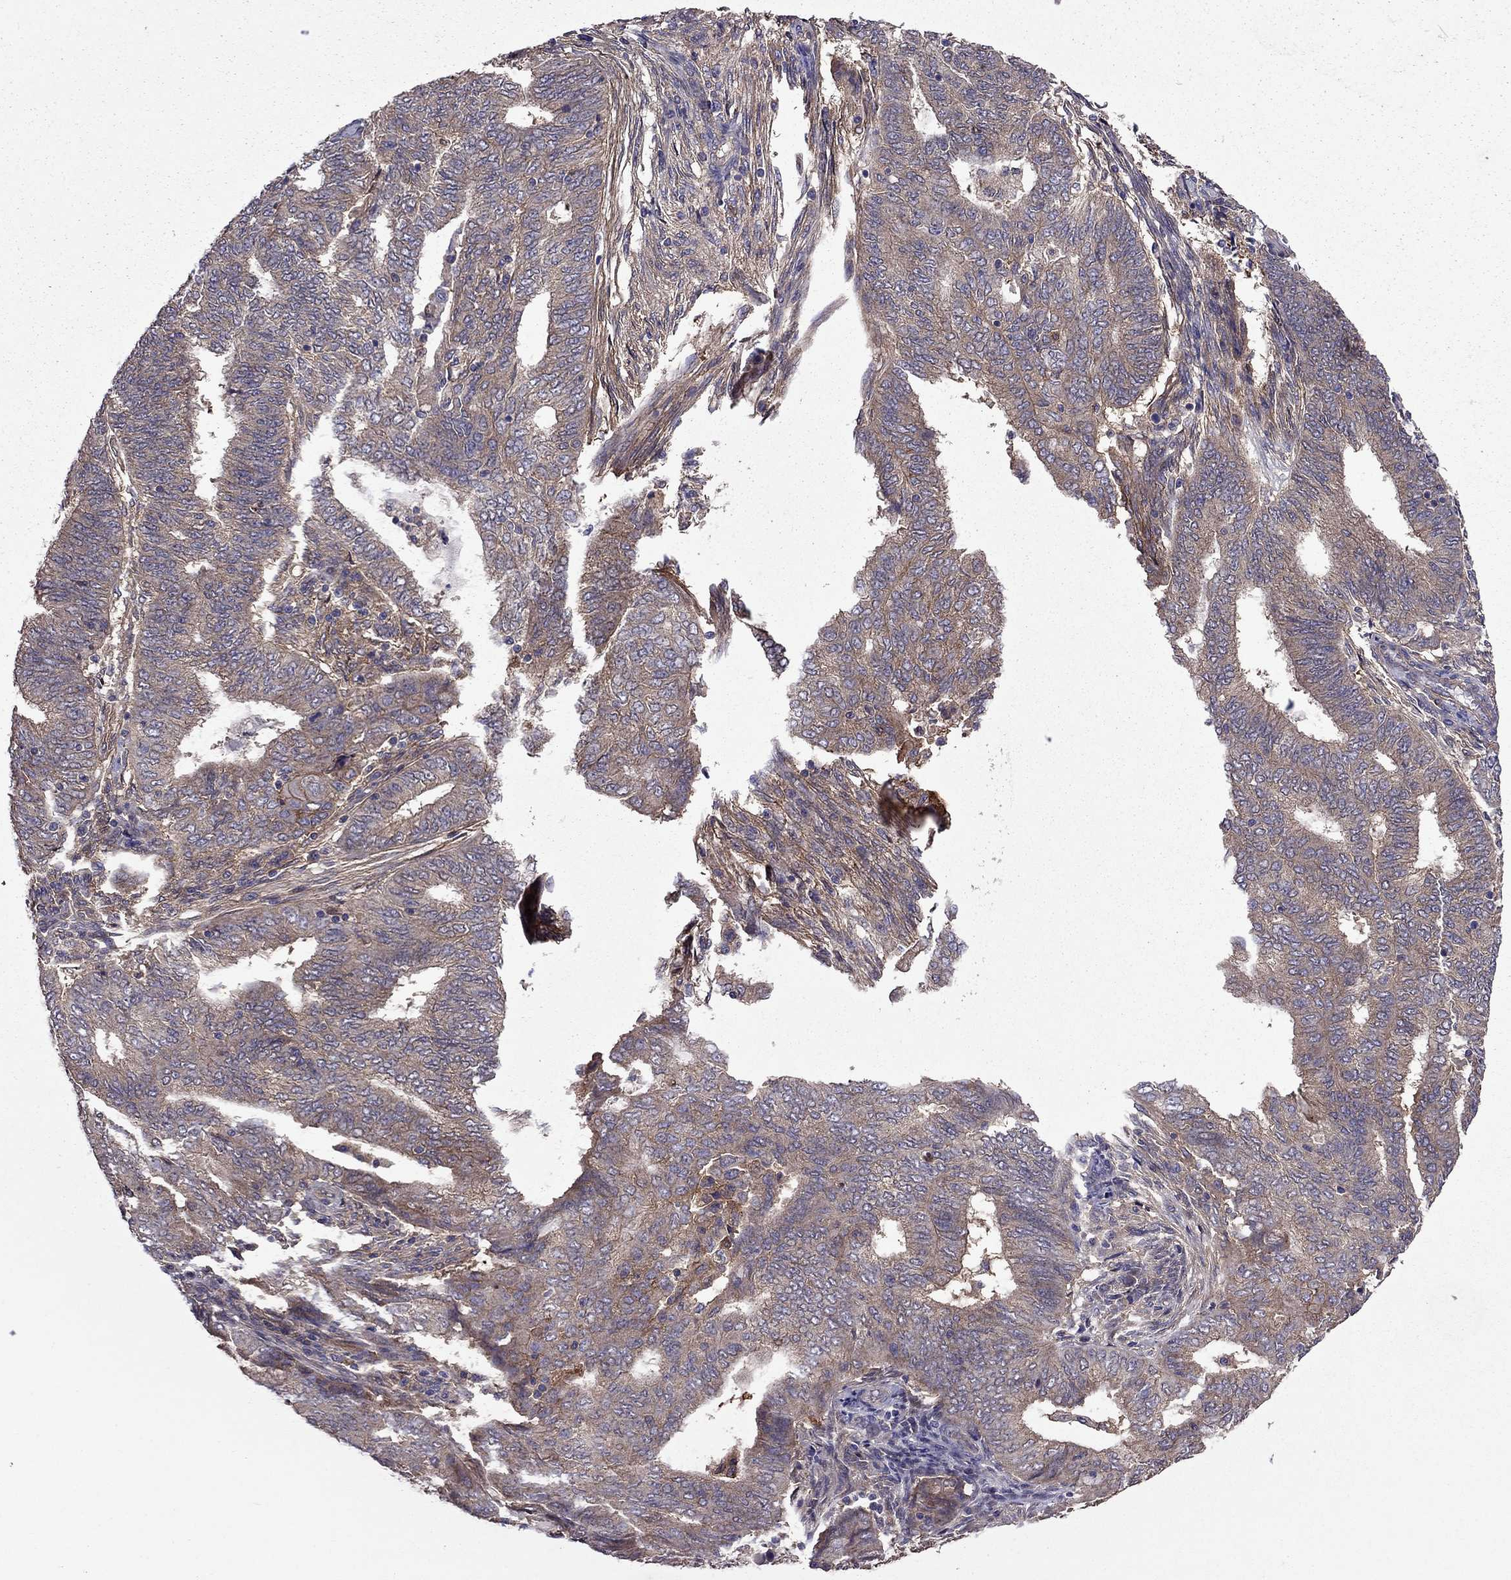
{"staining": {"intensity": "weak", "quantity": ">75%", "location": "cytoplasmic/membranous"}, "tissue": "endometrial cancer", "cell_type": "Tumor cells", "image_type": "cancer", "snomed": [{"axis": "morphology", "description": "Adenocarcinoma, NOS"}, {"axis": "topography", "description": "Endometrium"}], "caption": "Protein staining exhibits weak cytoplasmic/membranous expression in about >75% of tumor cells in endometrial cancer (adenocarcinoma).", "gene": "ITGB1", "patient": {"sex": "female", "age": 62}}